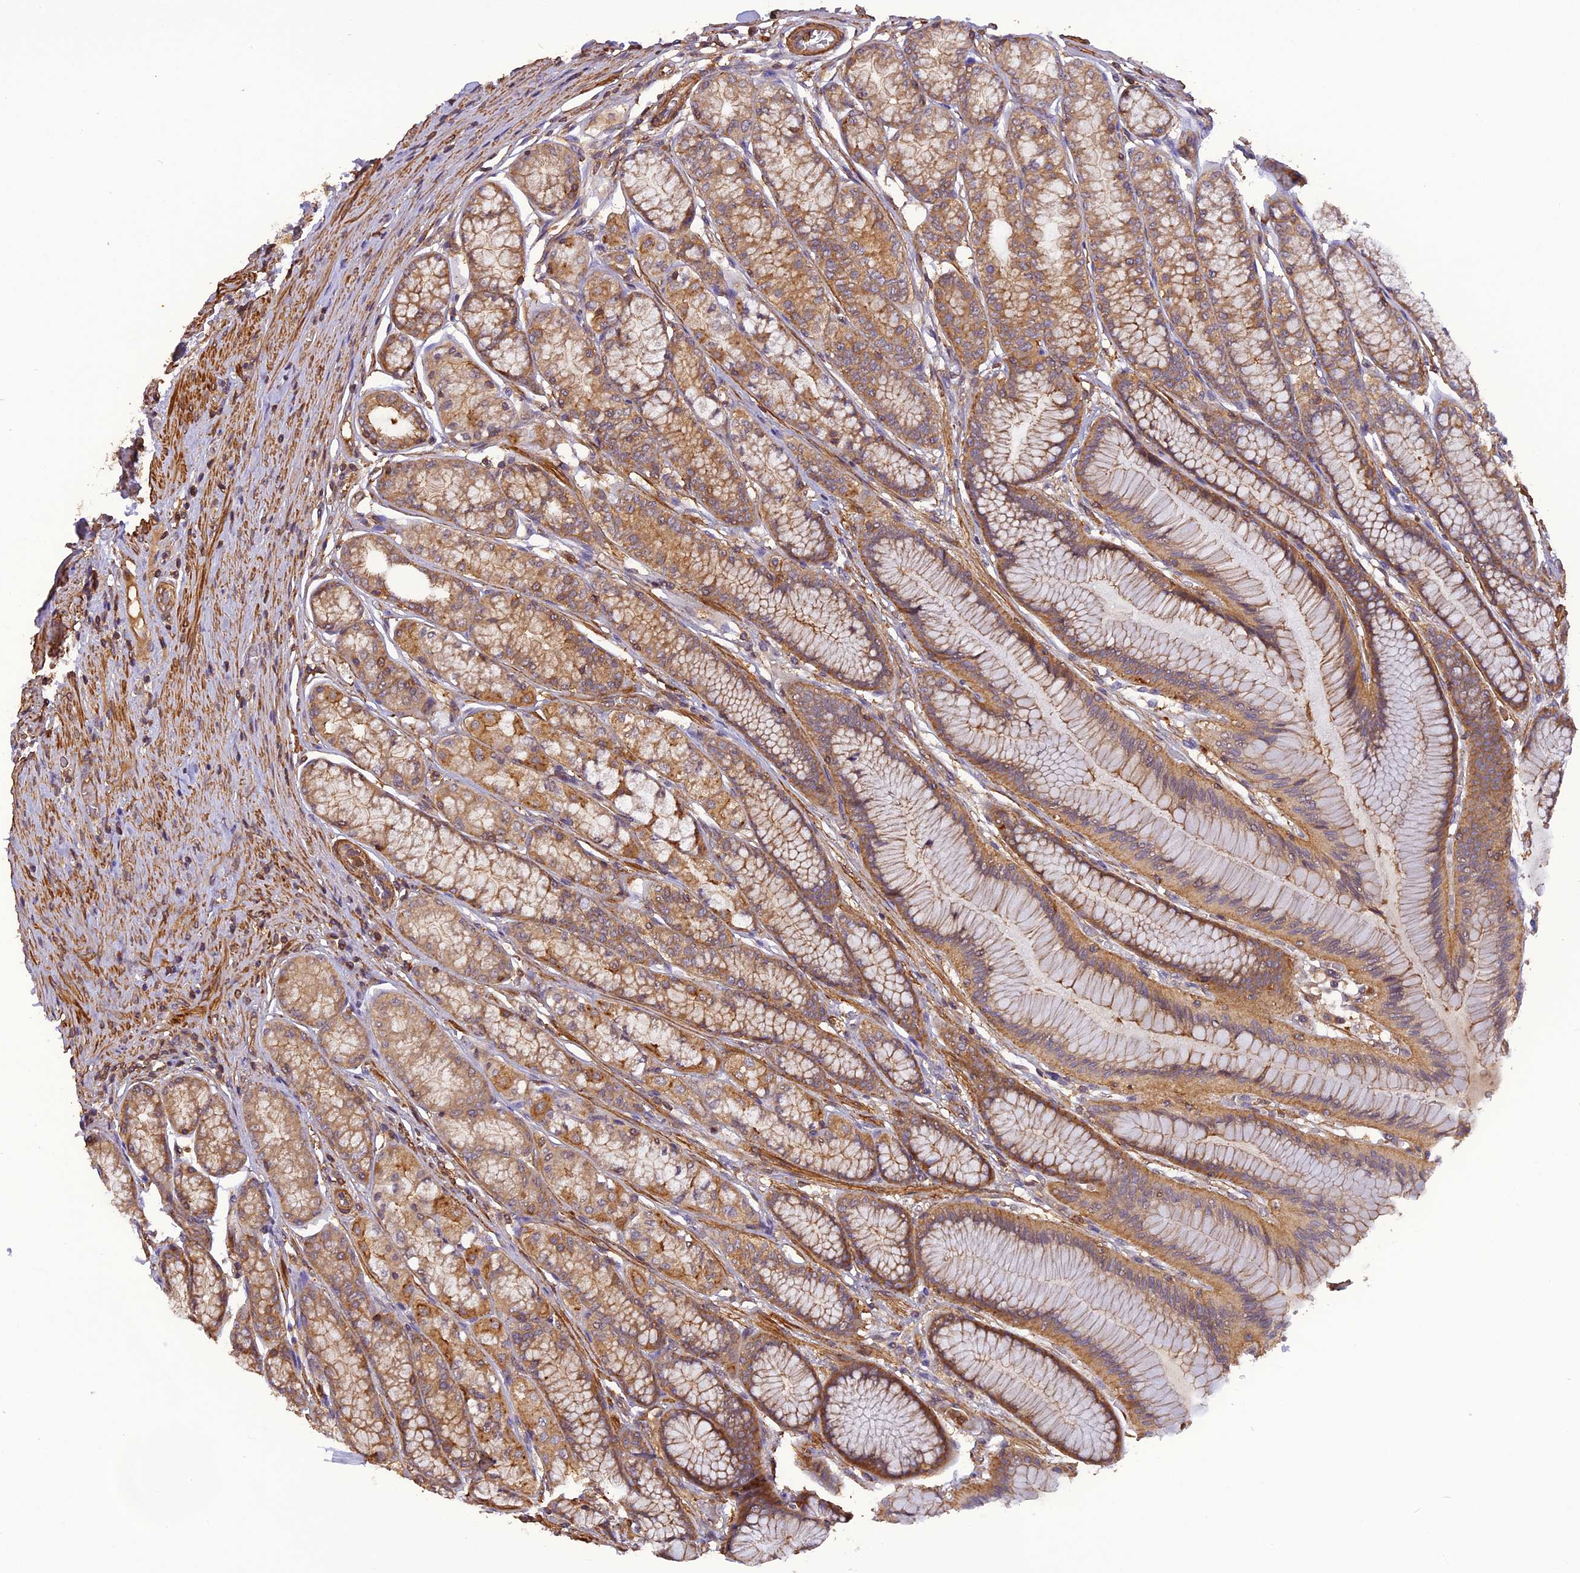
{"staining": {"intensity": "moderate", "quantity": ">75%", "location": "cytoplasmic/membranous"}, "tissue": "stomach", "cell_type": "Glandular cells", "image_type": "normal", "snomed": [{"axis": "morphology", "description": "Normal tissue, NOS"}, {"axis": "morphology", "description": "Adenocarcinoma, NOS"}, {"axis": "morphology", "description": "Adenocarcinoma, High grade"}, {"axis": "topography", "description": "Stomach, upper"}, {"axis": "topography", "description": "Stomach"}], "caption": "Protein analysis of normal stomach demonstrates moderate cytoplasmic/membranous positivity in about >75% of glandular cells.", "gene": "STOML1", "patient": {"sex": "female", "age": 65}}